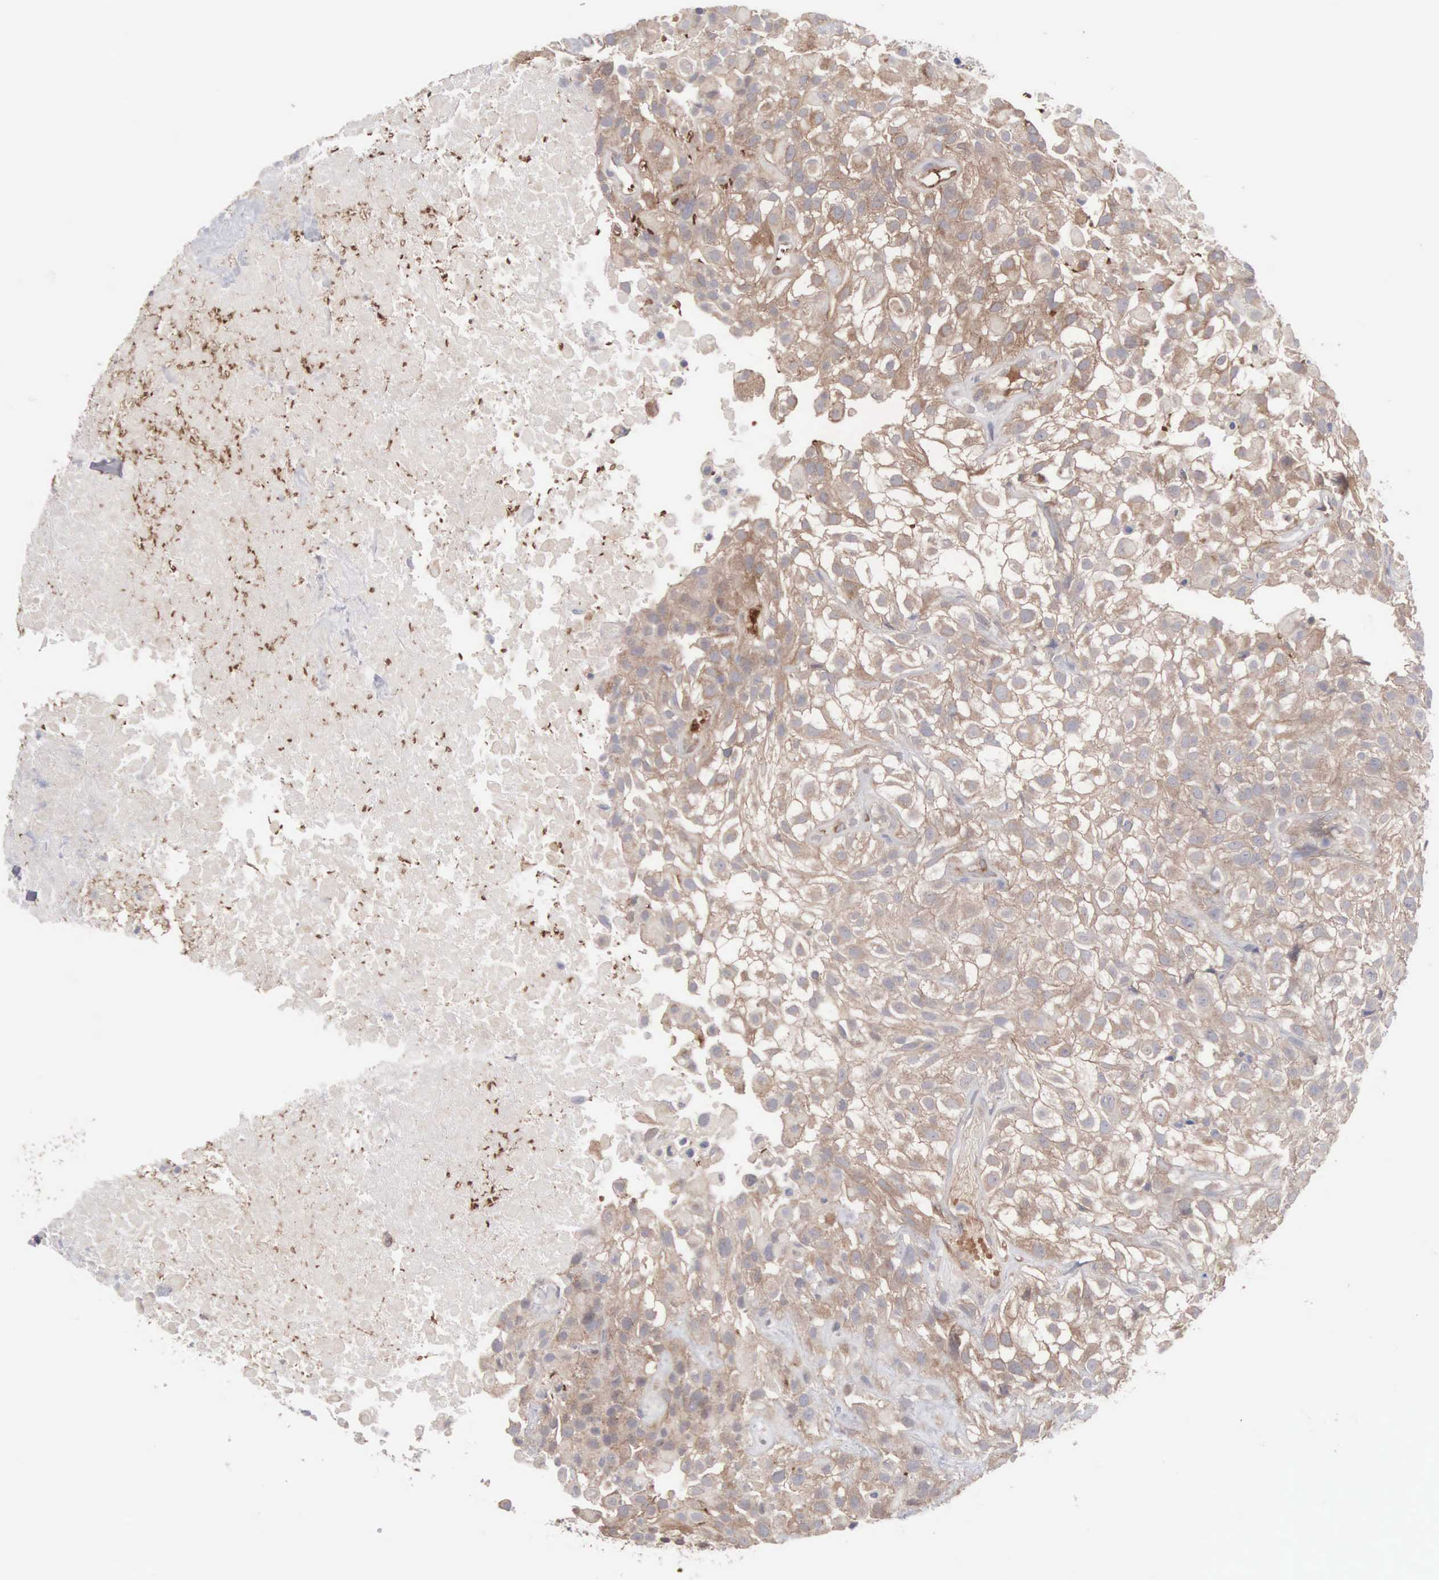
{"staining": {"intensity": "moderate", "quantity": ">75%", "location": "cytoplasmic/membranous"}, "tissue": "urothelial cancer", "cell_type": "Tumor cells", "image_type": "cancer", "snomed": [{"axis": "morphology", "description": "Urothelial carcinoma, High grade"}, {"axis": "topography", "description": "Urinary bladder"}], "caption": "Protein analysis of high-grade urothelial carcinoma tissue shows moderate cytoplasmic/membranous expression in about >75% of tumor cells. Using DAB (brown) and hematoxylin (blue) stains, captured at high magnification using brightfield microscopy.", "gene": "INF2", "patient": {"sex": "male", "age": 56}}